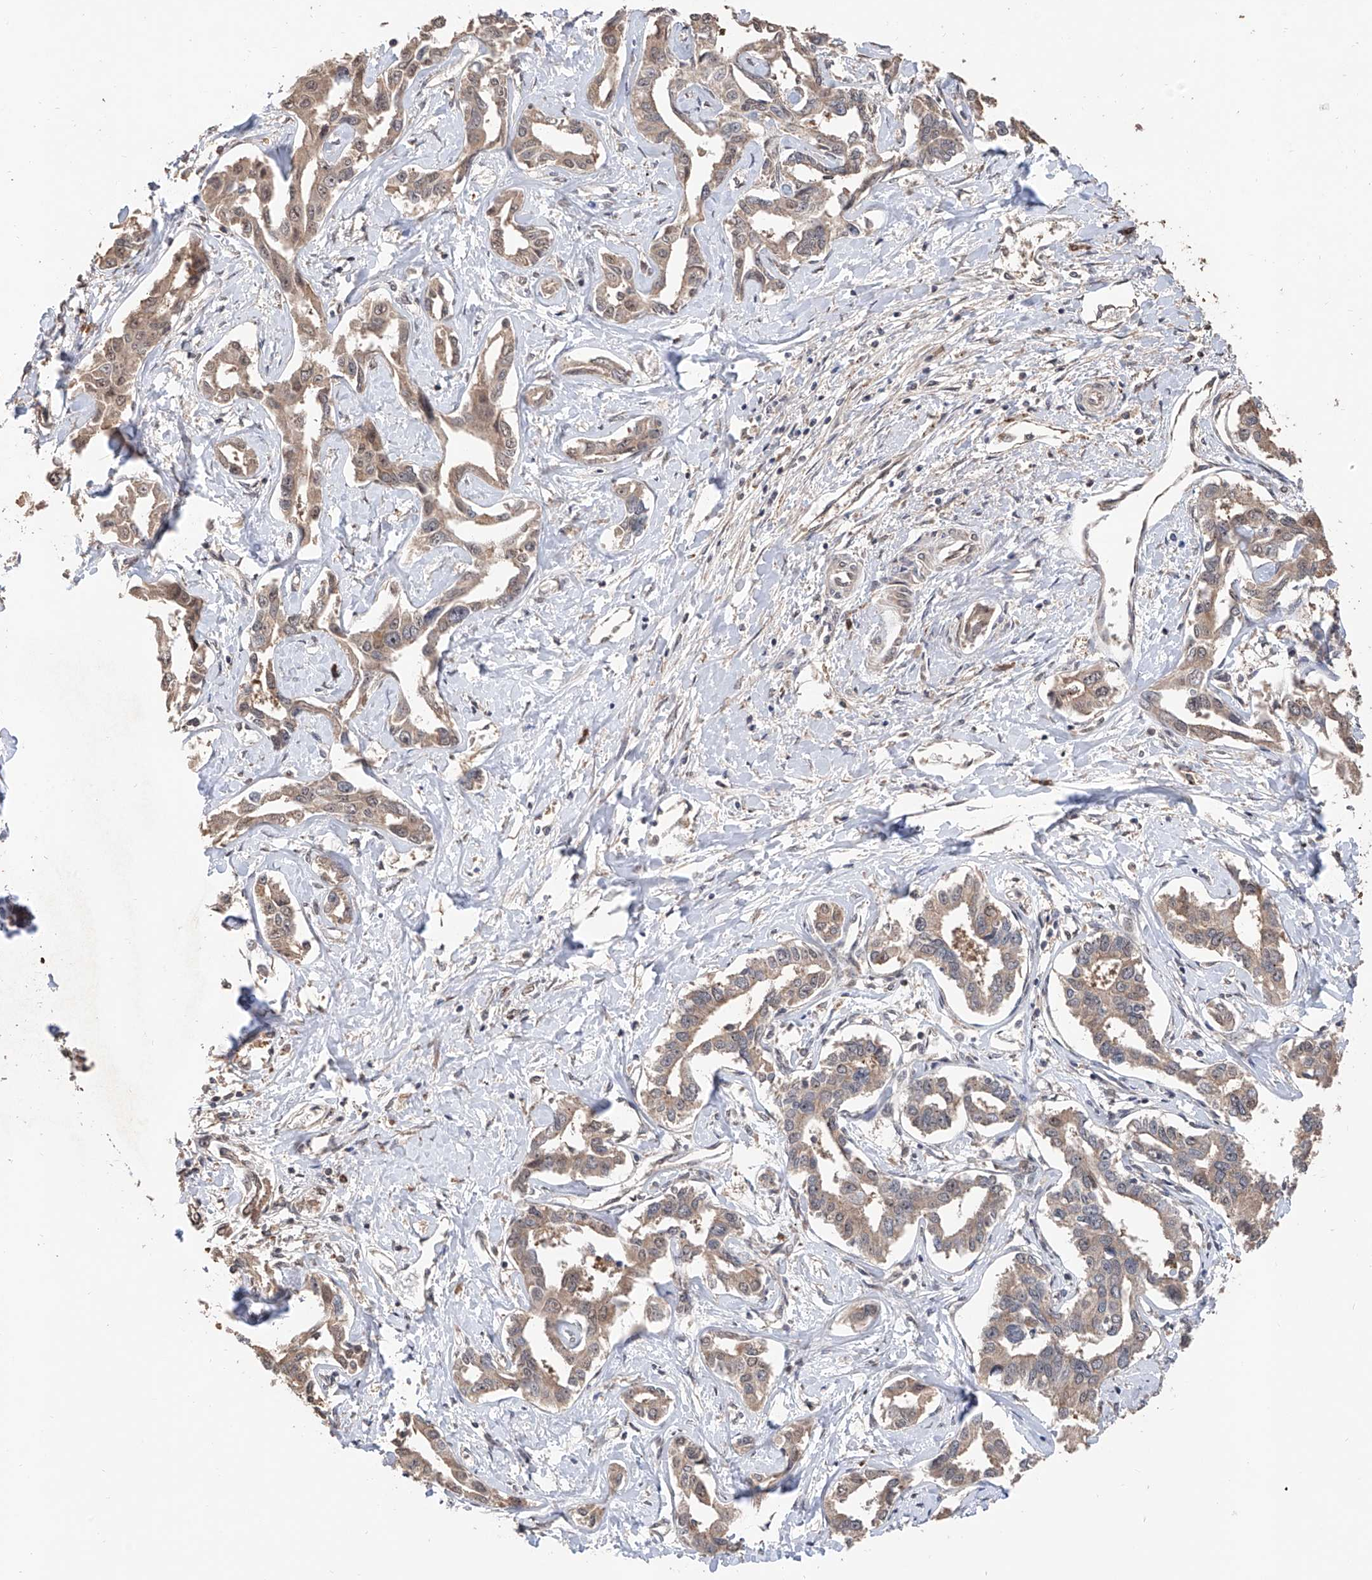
{"staining": {"intensity": "weak", "quantity": ">75%", "location": "cytoplasmic/membranous"}, "tissue": "liver cancer", "cell_type": "Tumor cells", "image_type": "cancer", "snomed": [{"axis": "morphology", "description": "Cholangiocarcinoma"}, {"axis": "topography", "description": "Liver"}], "caption": "Liver cancer (cholangiocarcinoma) tissue exhibits weak cytoplasmic/membranous expression in about >75% of tumor cells, visualized by immunohistochemistry. (DAB IHC, brown staining for protein, blue staining for nuclei).", "gene": "FAM135A", "patient": {"sex": "male", "age": 59}}